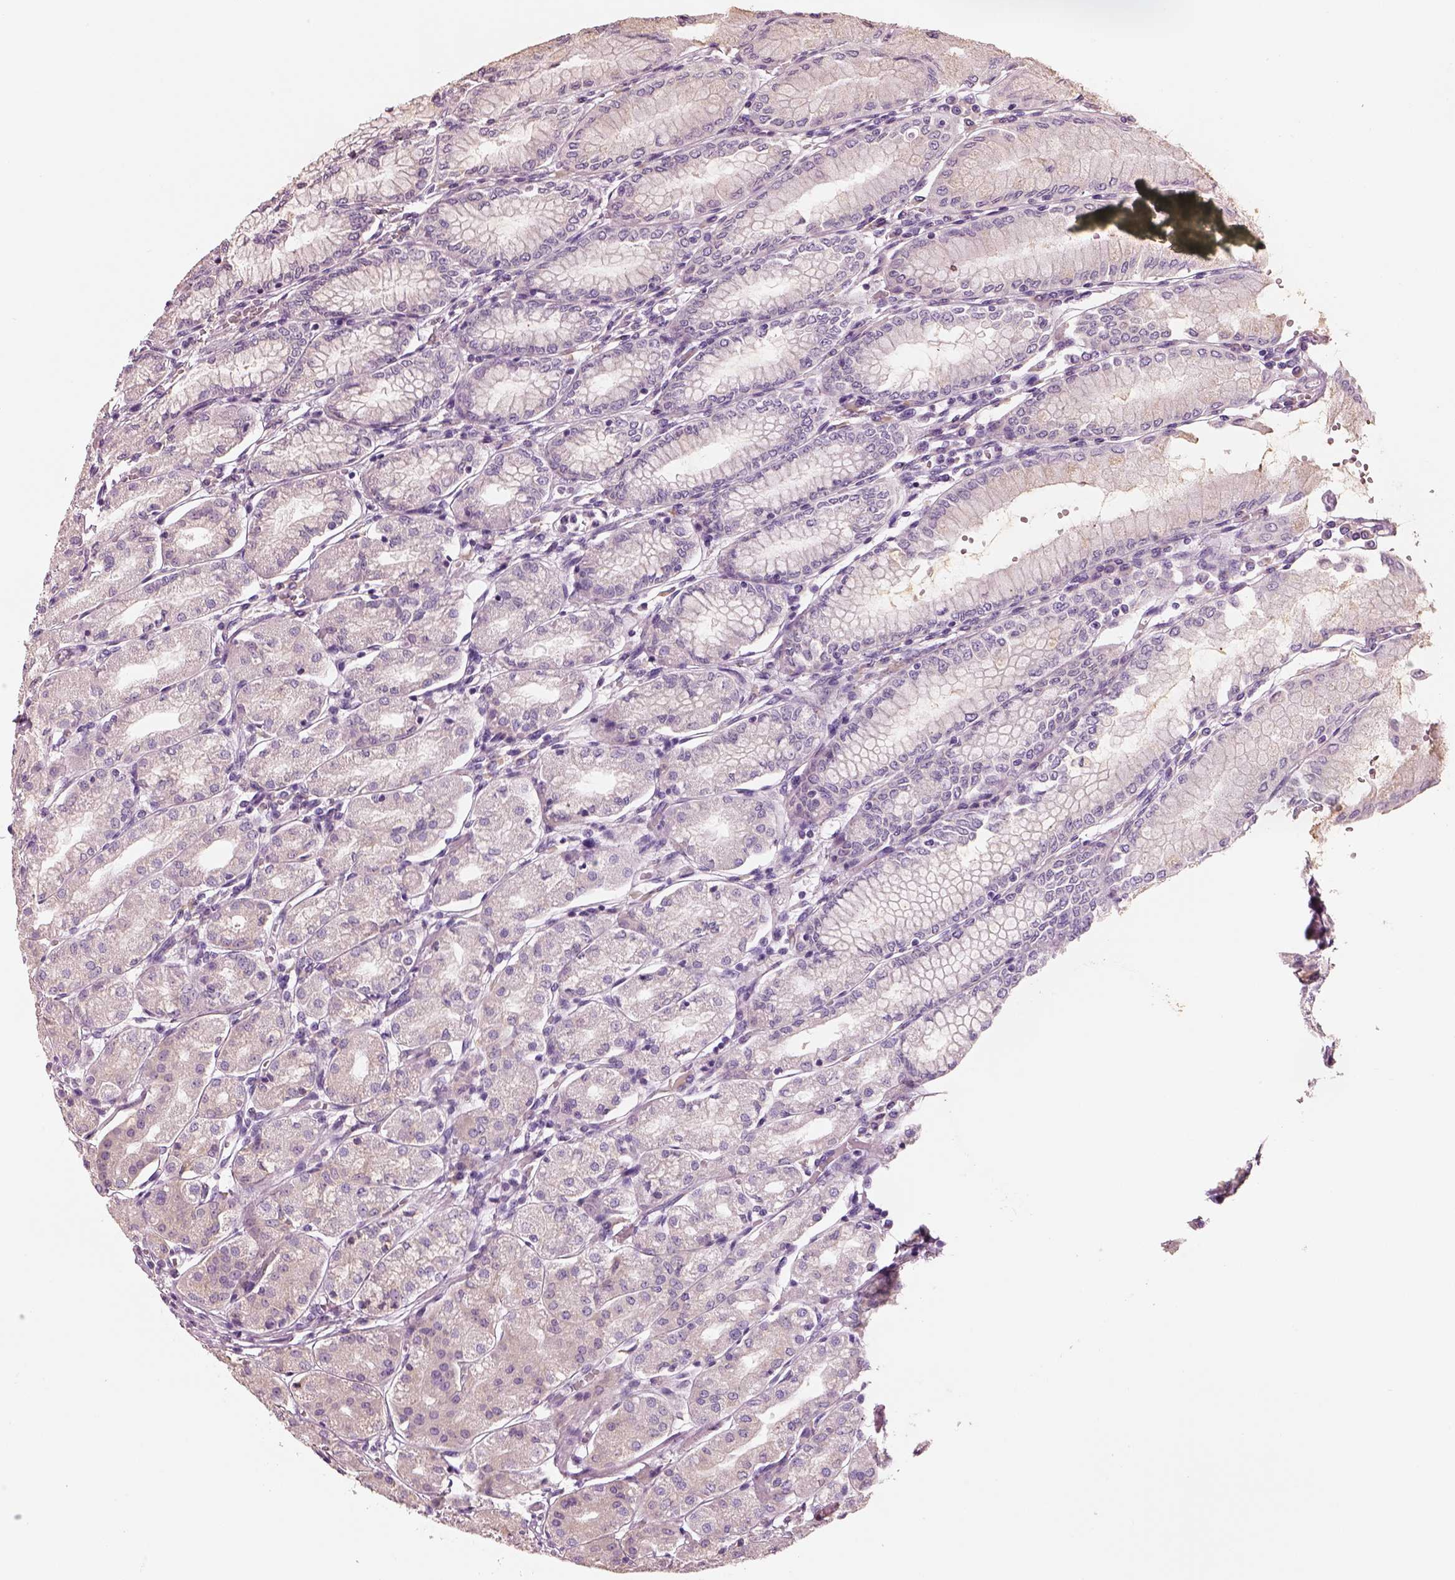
{"staining": {"intensity": "negative", "quantity": "none", "location": "none"}, "tissue": "stomach", "cell_type": "Glandular cells", "image_type": "normal", "snomed": [{"axis": "morphology", "description": "Normal tissue, NOS"}, {"axis": "topography", "description": "Skeletal muscle"}, {"axis": "topography", "description": "Stomach"}], "caption": "An immunohistochemistry image of normal stomach is shown. There is no staining in glandular cells of stomach. (DAB (3,3'-diaminobenzidine) immunohistochemistry (IHC) visualized using brightfield microscopy, high magnification).", "gene": "PNOC", "patient": {"sex": "female", "age": 57}}